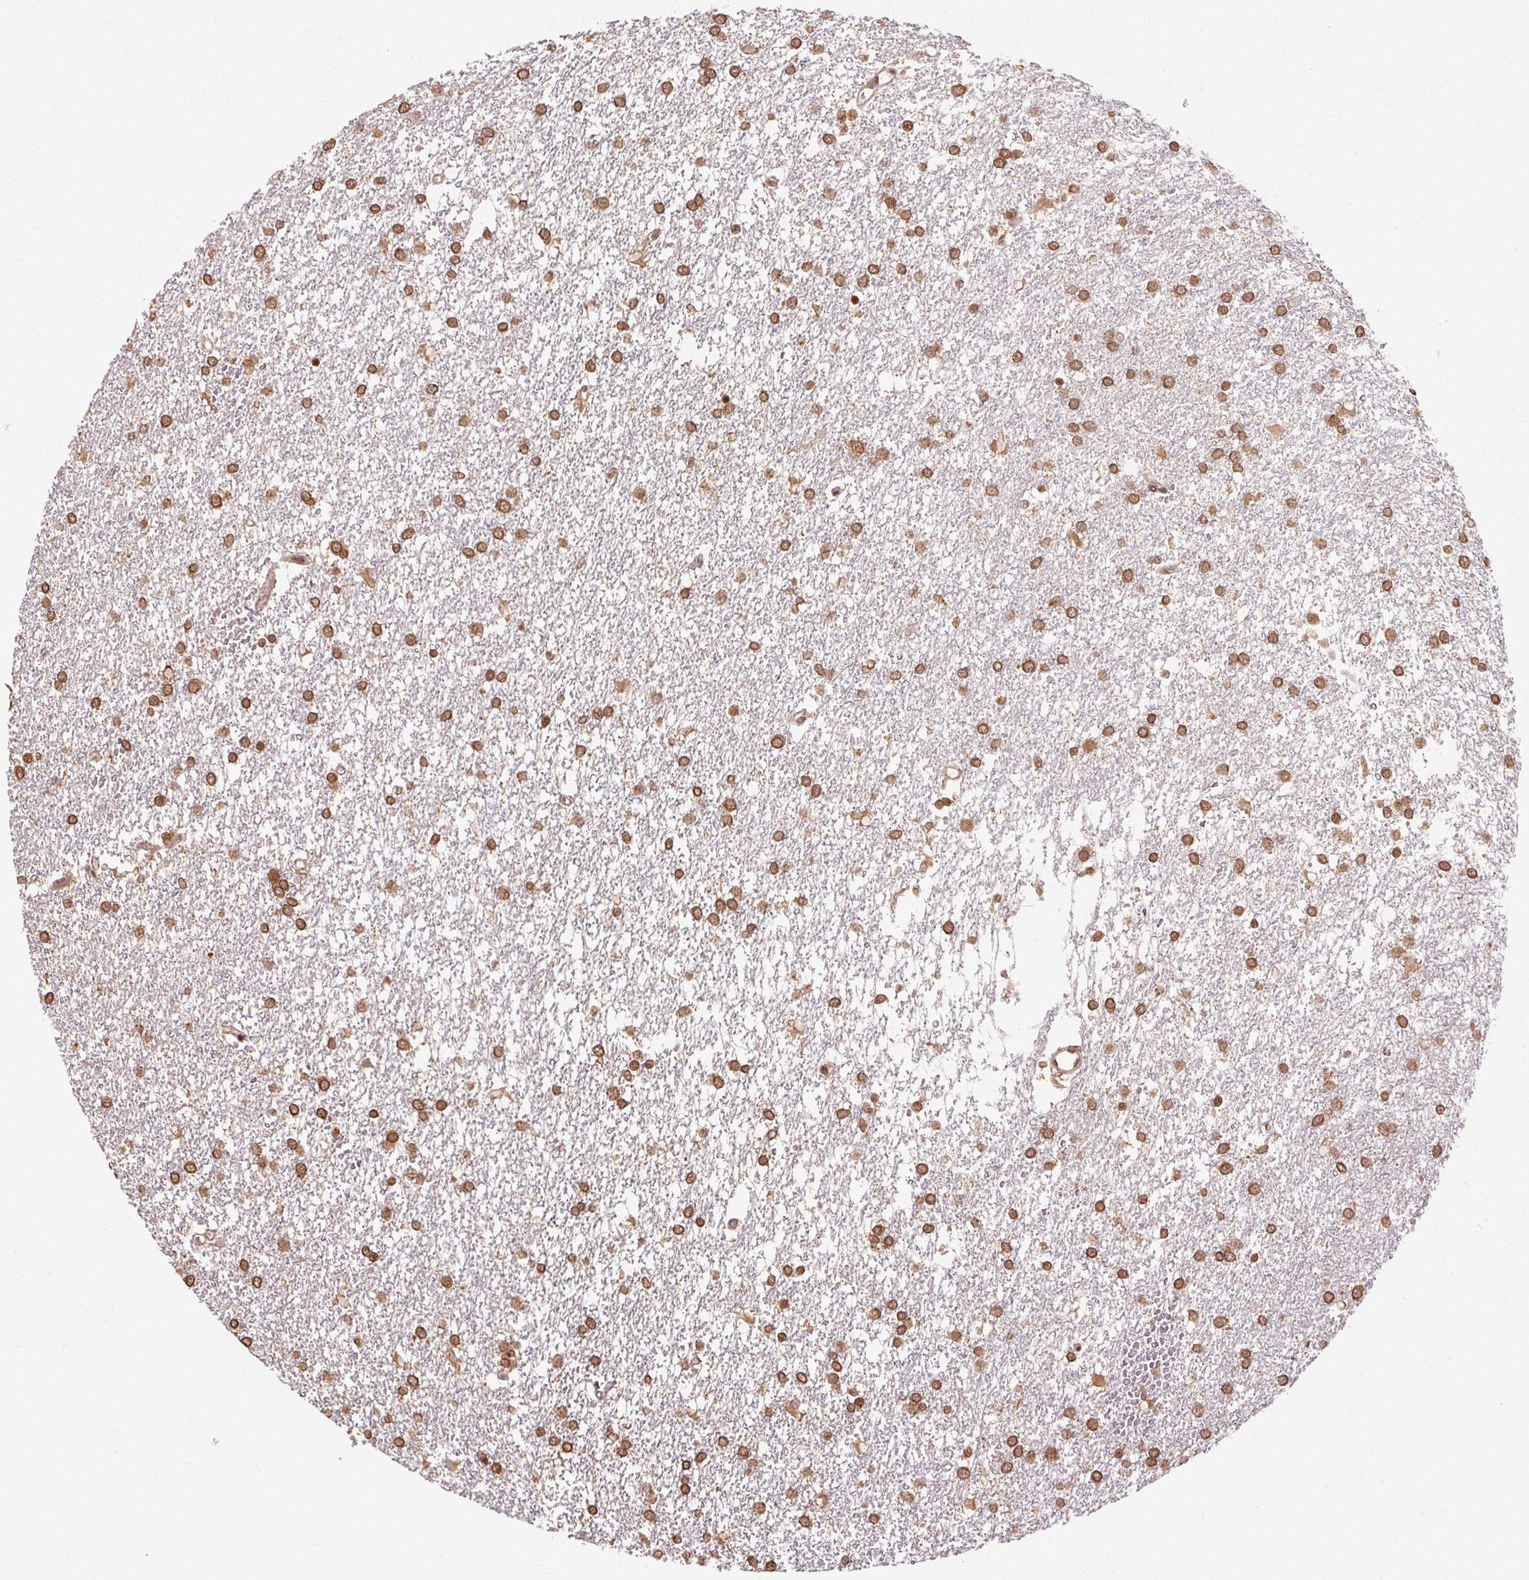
{"staining": {"intensity": "moderate", "quantity": ">75%", "location": "cytoplasmic/membranous,nuclear"}, "tissue": "glioma", "cell_type": "Tumor cells", "image_type": "cancer", "snomed": [{"axis": "morphology", "description": "Glioma, malignant, High grade"}, {"axis": "topography", "description": "Brain"}], "caption": "The photomicrograph displays staining of malignant high-grade glioma, revealing moderate cytoplasmic/membranous and nuclear protein staining (brown color) within tumor cells. (IHC, brightfield microscopy, high magnification).", "gene": "TREML4", "patient": {"sex": "female", "age": 61}}